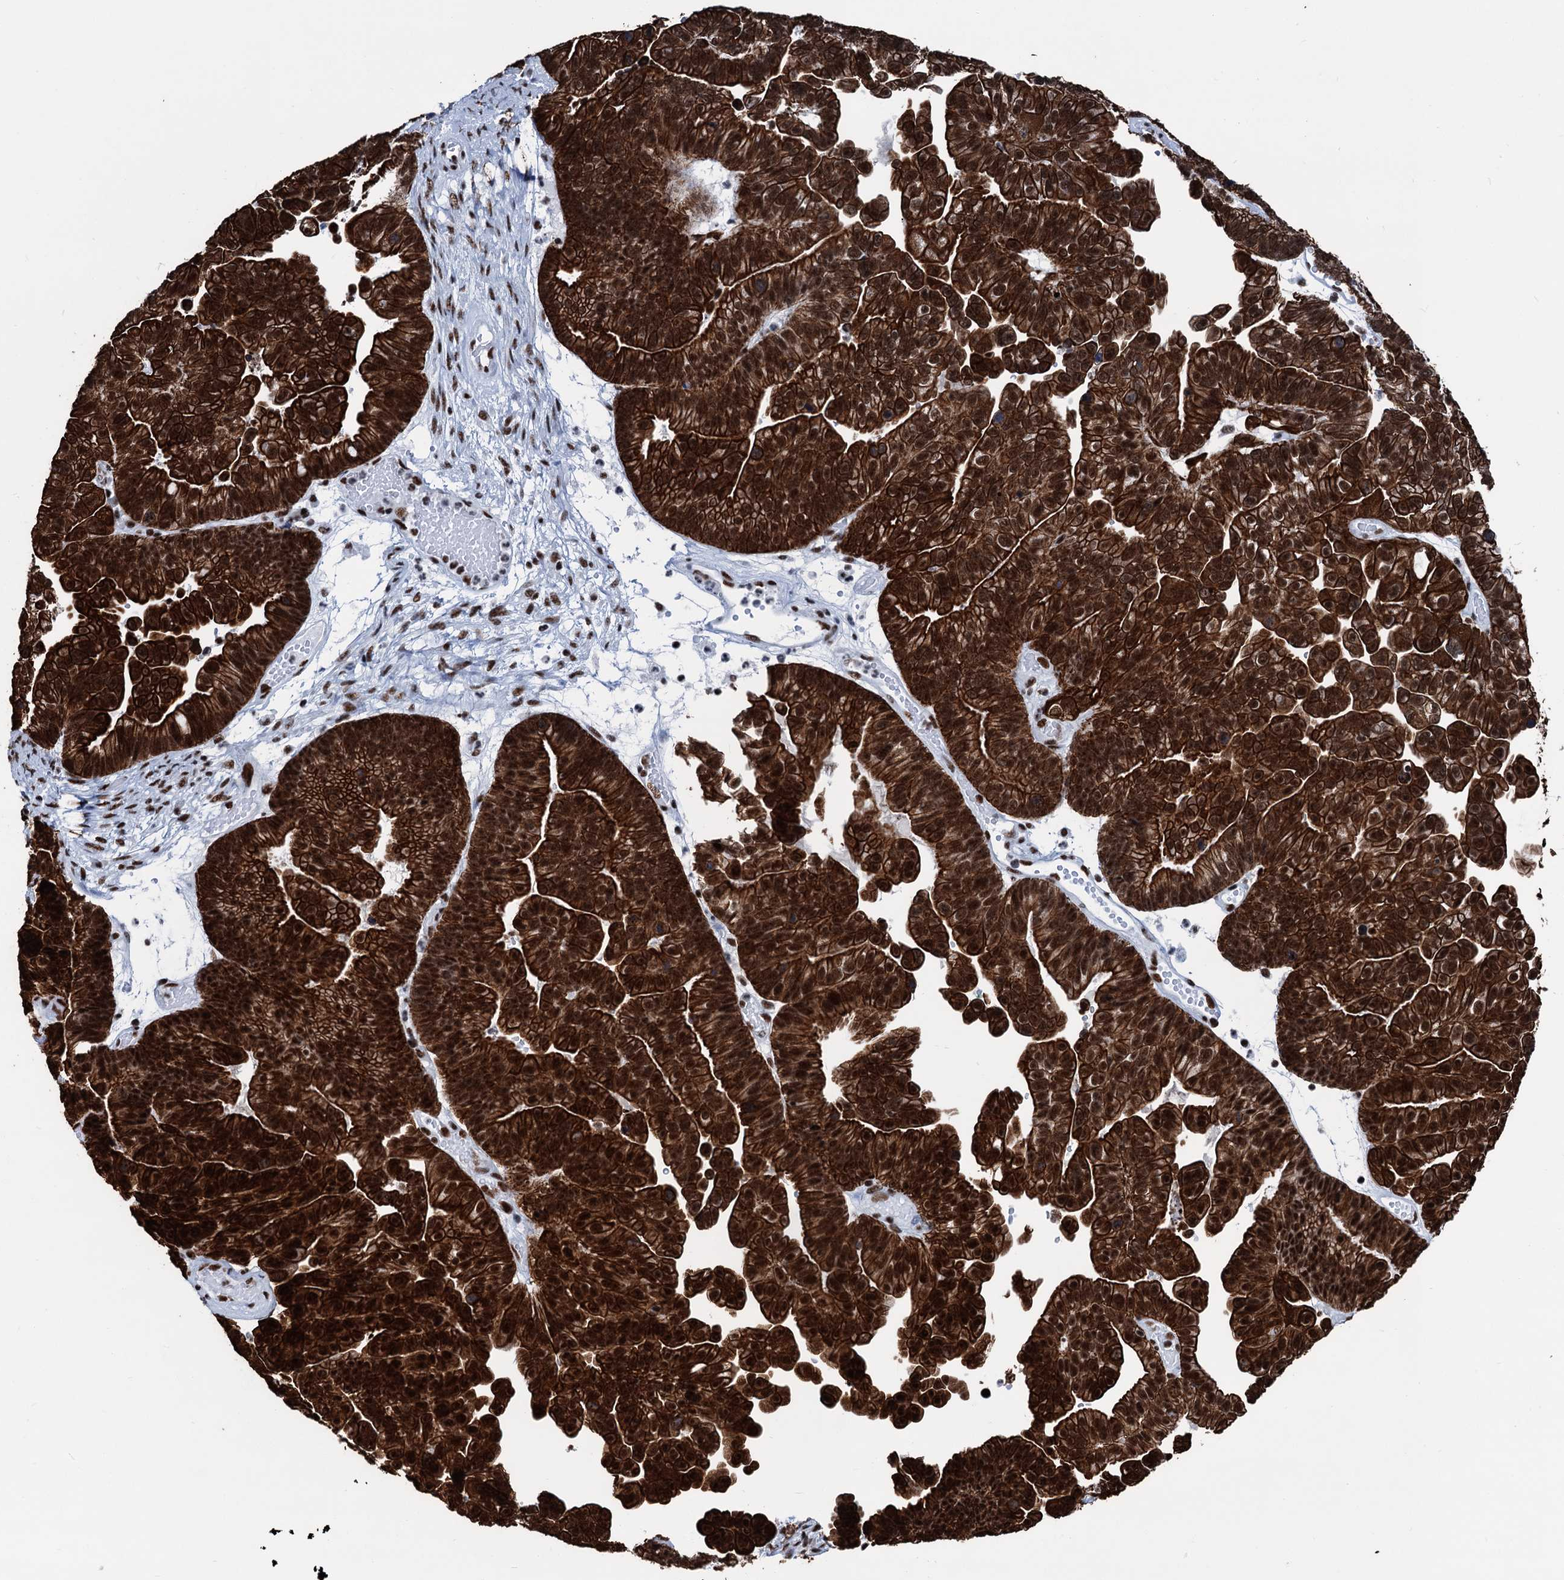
{"staining": {"intensity": "strong", "quantity": ">75%", "location": "cytoplasmic/membranous,nuclear"}, "tissue": "ovarian cancer", "cell_type": "Tumor cells", "image_type": "cancer", "snomed": [{"axis": "morphology", "description": "Cystadenocarcinoma, serous, NOS"}, {"axis": "topography", "description": "Ovary"}], "caption": "Immunohistochemical staining of human ovarian serous cystadenocarcinoma shows high levels of strong cytoplasmic/membranous and nuclear positivity in approximately >75% of tumor cells.", "gene": "DDX23", "patient": {"sex": "female", "age": 56}}